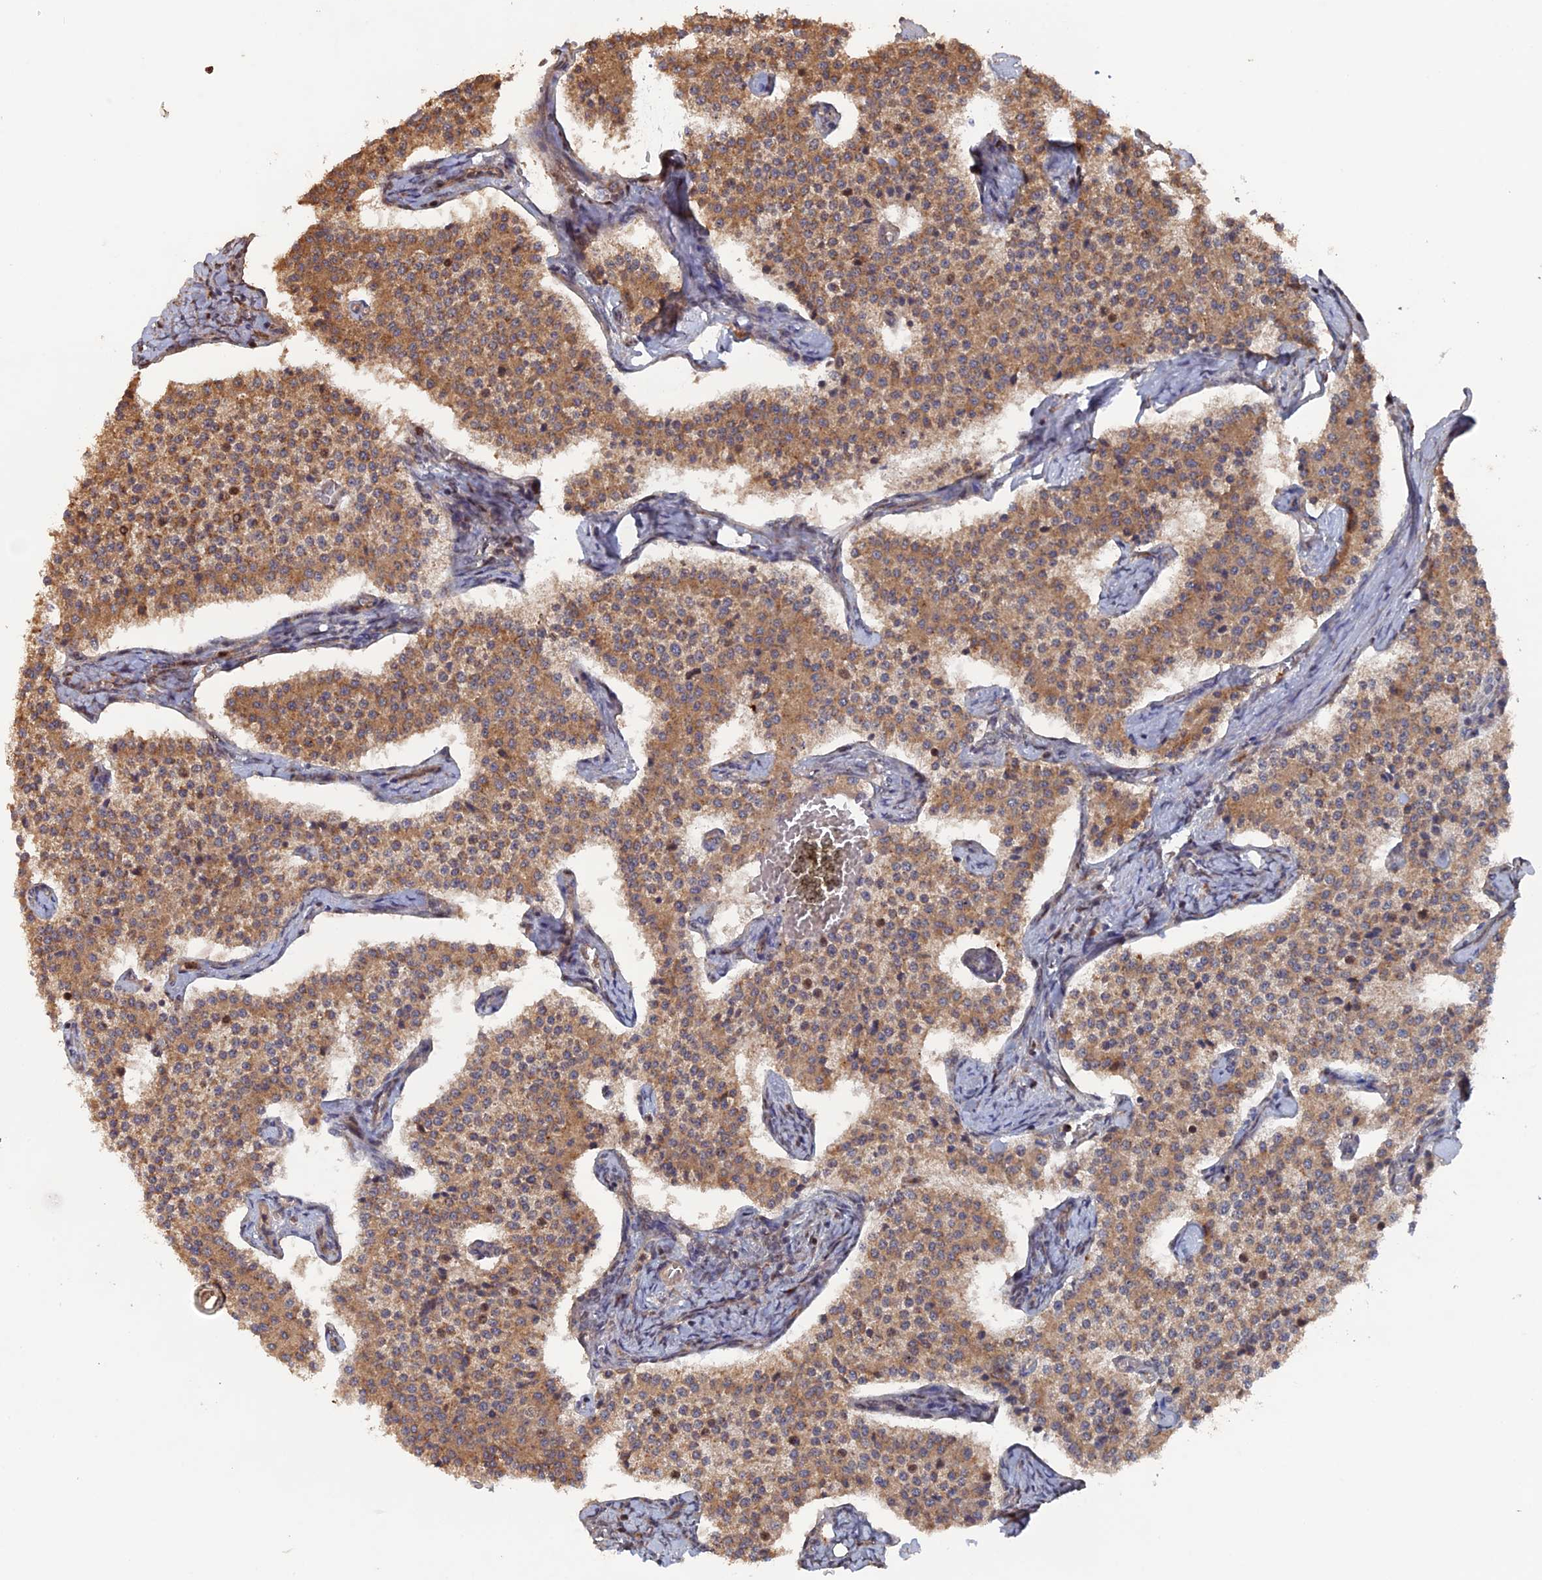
{"staining": {"intensity": "moderate", "quantity": ">75%", "location": "cytoplasmic/membranous"}, "tissue": "carcinoid", "cell_type": "Tumor cells", "image_type": "cancer", "snomed": [{"axis": "morphology", "description": "Carcinoid, malignant, NOS"}, {"axis": "topography", "description": "Colon"}], "caption": "Brown immunohistochemical staining in carcinoid exhibits moderate cytoplasmic/membranous staining in about >75% of tumor cells. The staining was performed using DAB (3,3'-diaminobenzidine), with brown indicating positive protein expression. Nuclei are stained blue with hematoxylin.", "gene": "VPS37C", "patient": {"sex": "female", "age": 52}}